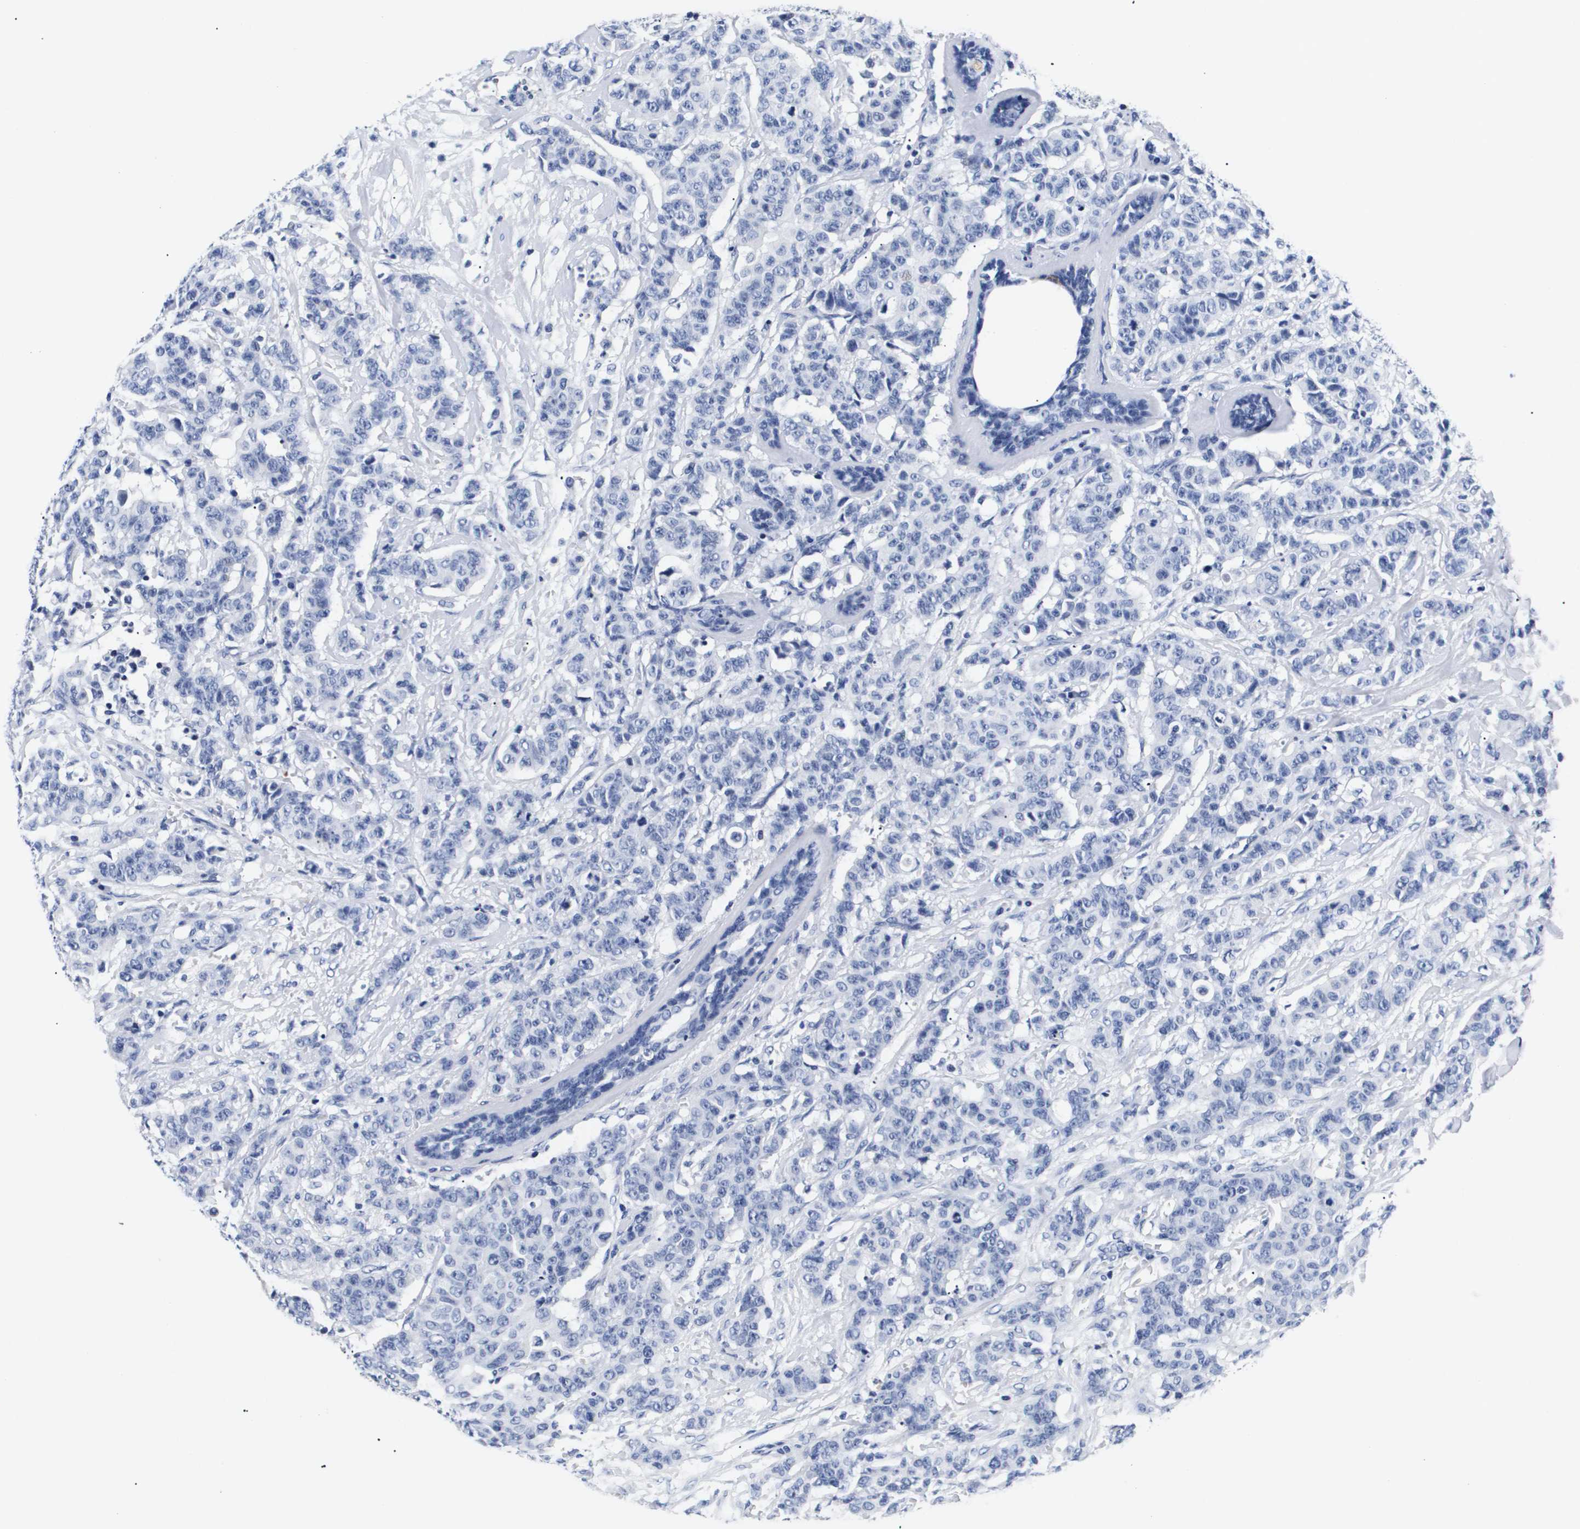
{"staining": {"intensity": "negative", "quantity": "none", "location": "none"}, "tissue": "breast cancer", "cell_type": "Tumor cells", "image_type": "cancer", "snomed": [{"axis": "morphology", "description": "Normal tissue, NOS"}, {"axis": "morphology", "description": "Duct carcinoma"}, {"axis": "topography", "description": "Breast"}], "caption": "Human breast cancer stained for a protein using immunohistochemistry (IHC) displays no positivity in tumor cells.", "gene": "ATP6V0A4", "patient": {"sex": "female", "age": 40}}